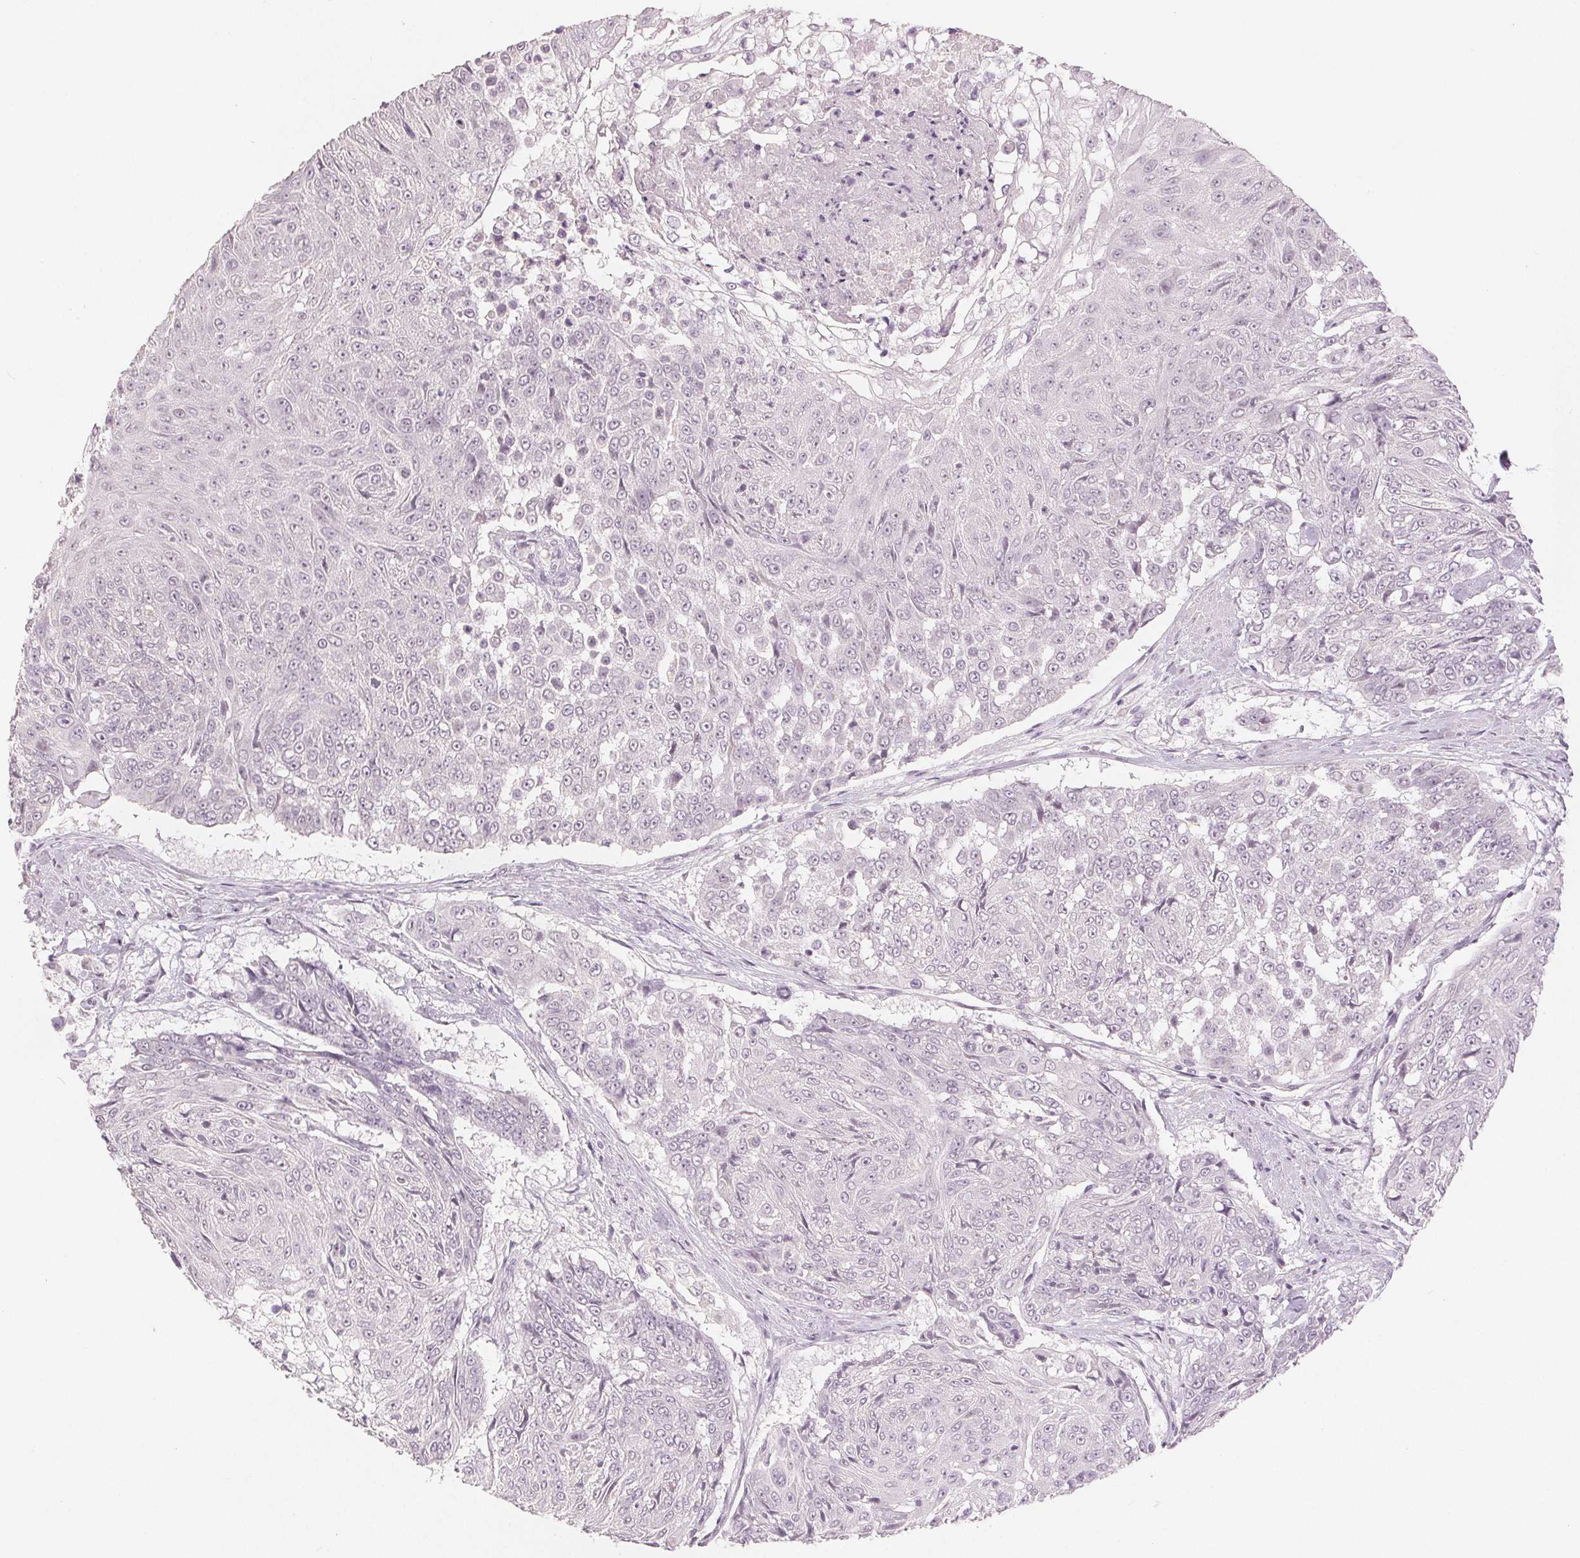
{"staining": {"intensity": "negative", "quantity": "none", "location": "none"}, "tissue": "urothelial cancer", "cell_type": "Tumor cells", "image_type": "cancer", "snomed": [{"axis": "morphology", "description": "Urothelial carcinoma, High grade"}, {"axis": "topography", "description": "Urinary bladder"}], "caption": "High power microscopy image of an IHC image of urothelial carcinoma (high-grade), revealing no significant staining in tumor cells.", "gene": "SLC27A5", "patient": {"sex": "female", "age": 63}}